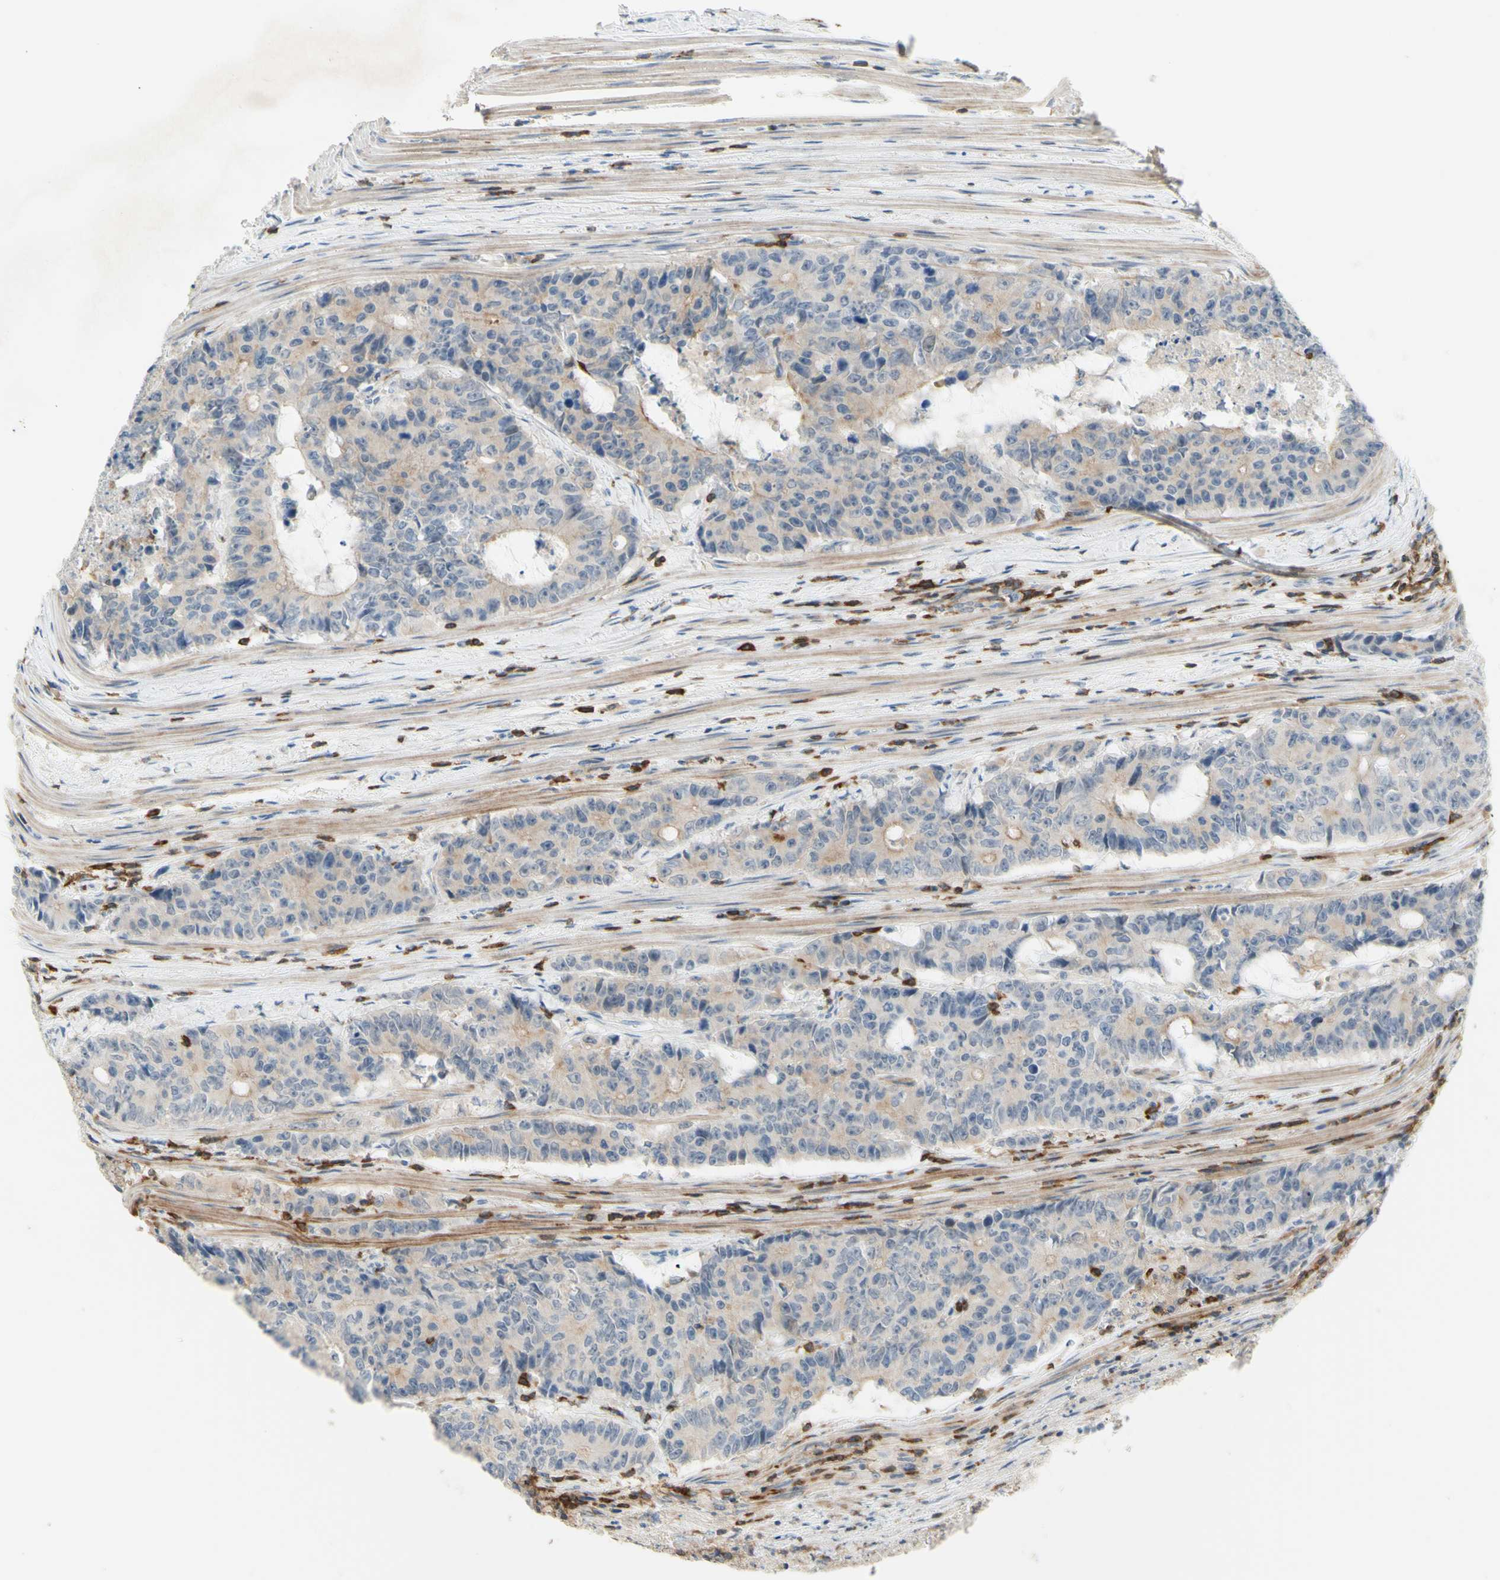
{"staining": {"intensity": "weak", "quantity": "<25%", "location": "cytoplasmic/membranous"}, "tissue": "colorectal cancer", "cell_type": "Tumor cells", "image_type": "cancer", "snomed": [{"axis": "morphology", "description": "Adenocarcinoma, NOS"}, {"axis": "topography", "description": "Colon"}], "caption": "This is a image of IHC staining of colorectal cancer (adenocarcinoma), which shows no staining in tumor cells.", "gene": "SPINK6", "patient": {"sex": "female", "age": 86}}